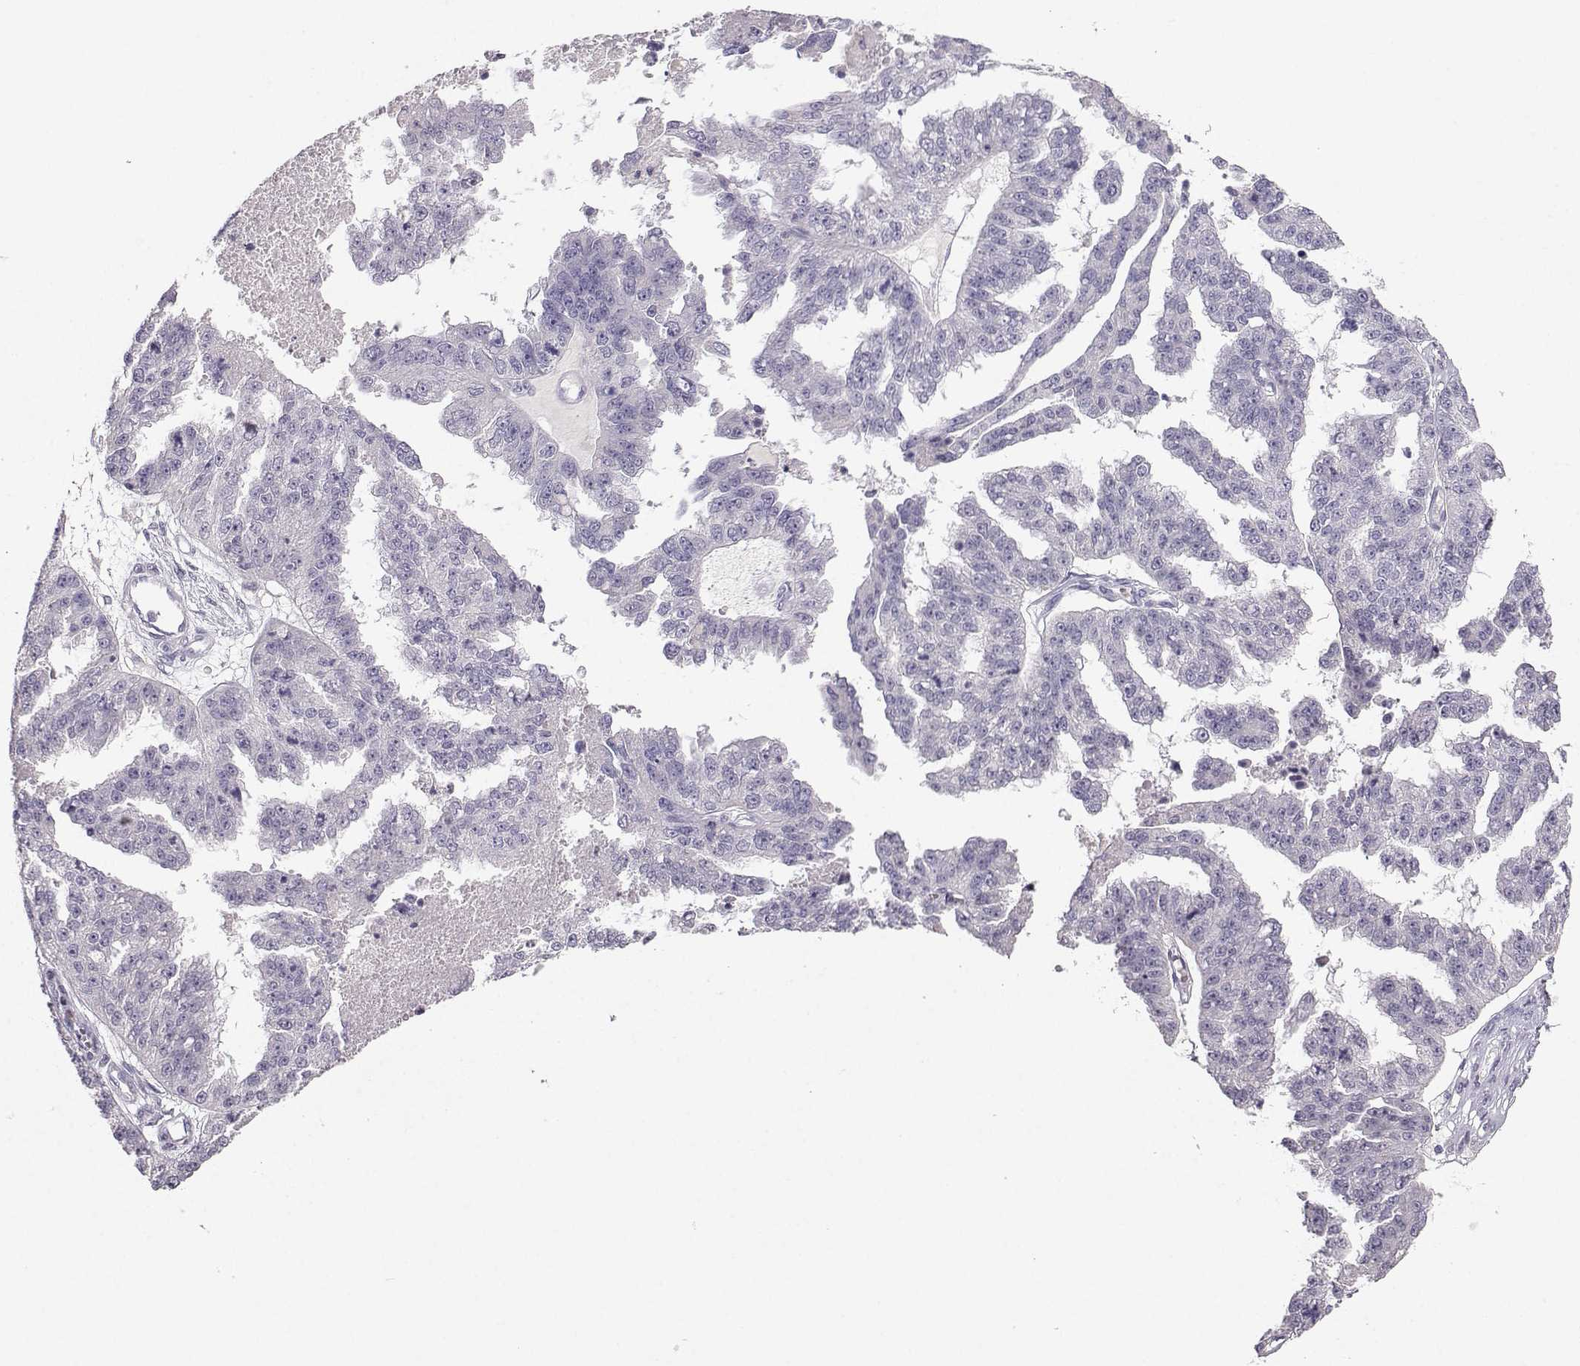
{"staining": {"intensity": "negative", "quantity": "none", "location": "none"}, "tissue": "ovarian cancer", "cell_type": "Tumor cells", "image_type": "cancer", "snomed": [{"axis": "morphology", "description": "Cystadenocarcinoma, serous, NOS"}, {"axis": "topography", "description": "Ovary"}], "caption": "Ovarian cancer stained for a protein using IHC shows no staining tumor cells.", "gene": "LIN28A", "patient": {"sex": "female", "age": 58}}